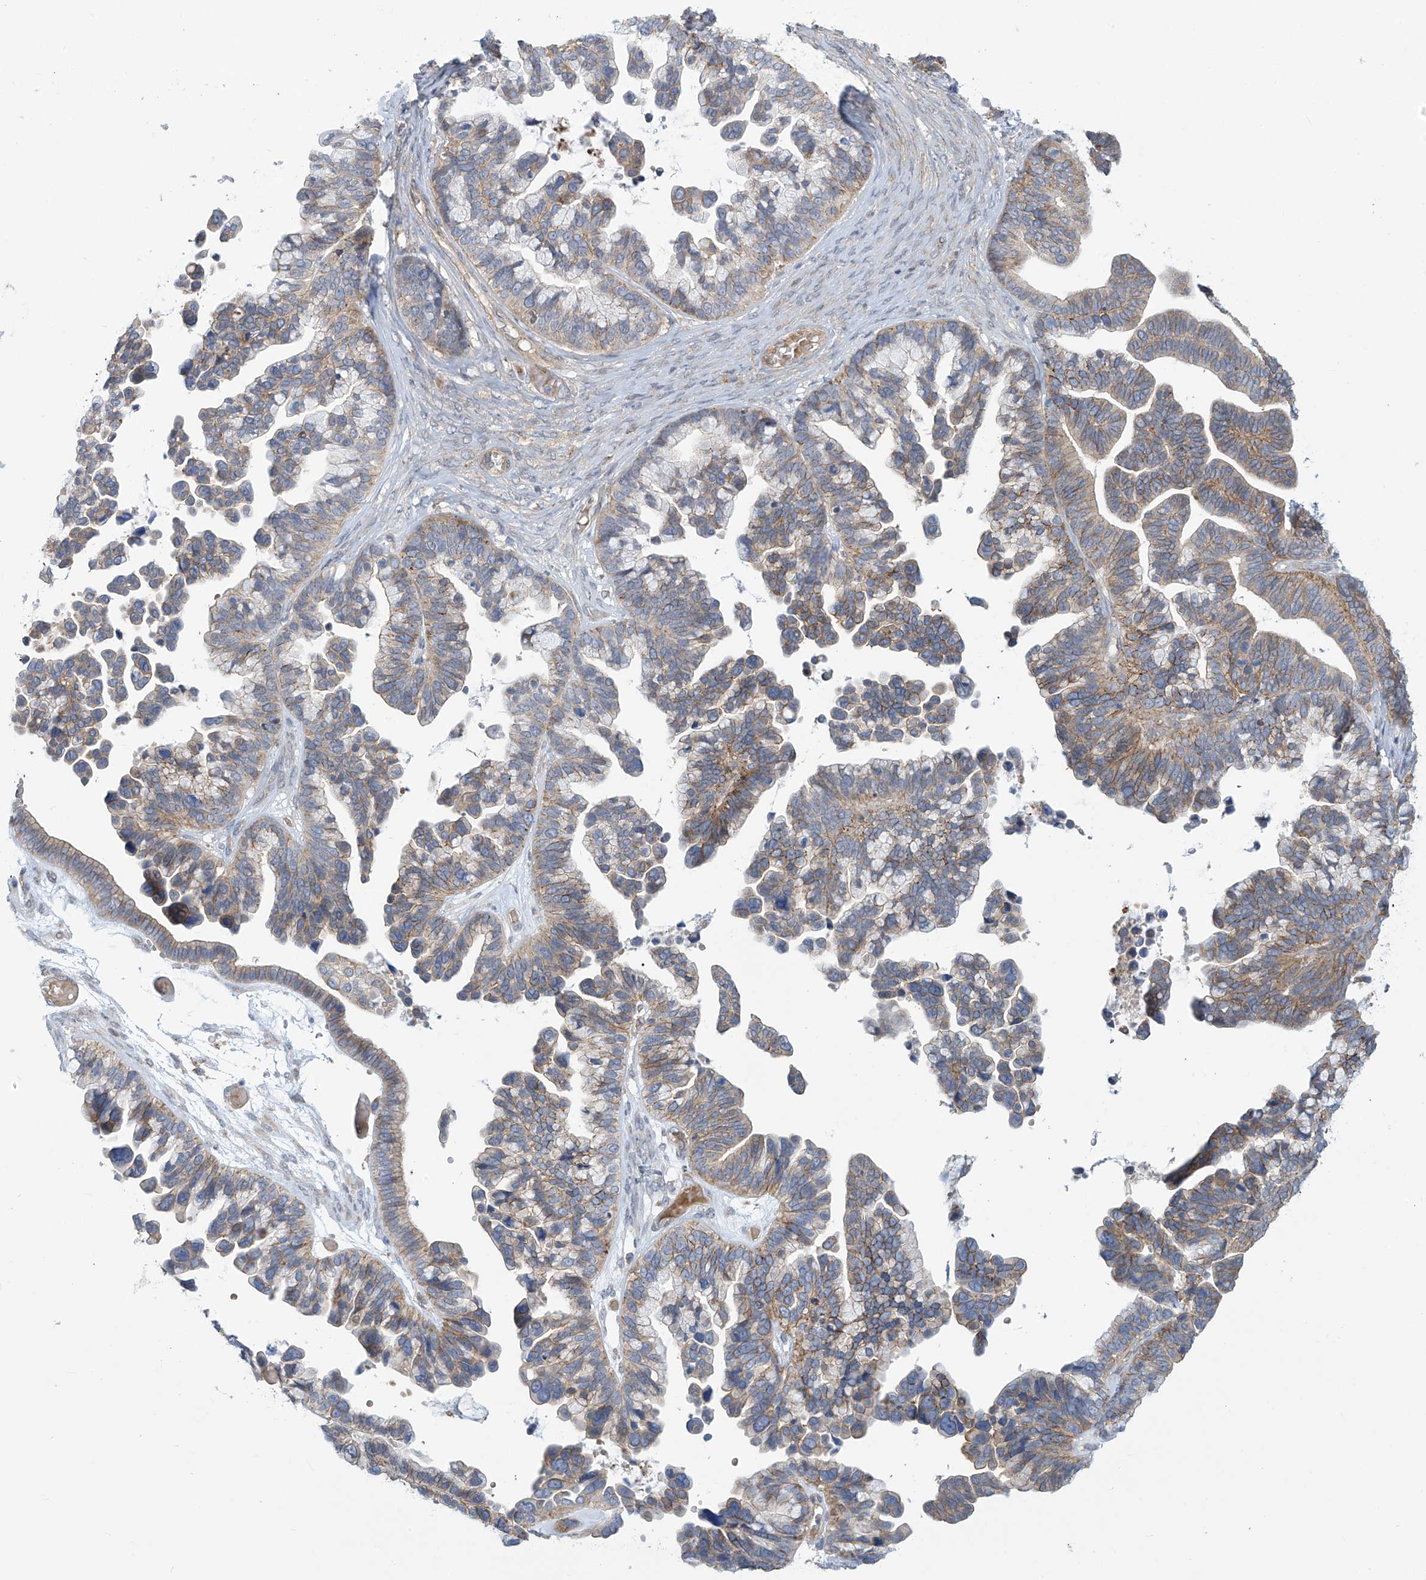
{"staining": {"intensity": "weak", "quantity": ">75%", "location": "cytoplasmic/membranous"}, "tissue": "ovarian cancer", "cell_type": "Tumor cells", "image_type": "cancer", "snomed": [{"axis": "morphology", "description": "Cystadenocarcinoma, serous, NOS"}, {"axis": "topography", "description": "Ovary"}], "caption": "Immunohistochemistry staining of ovarian cancer (serous cystadenocarcinoma), which reveals low levels of weak cytoplasmic/membranous staining in about >75% of tumor cells indicating weak cytoplasmic/membranous protein staining. The staining was performed using DAB (3,3'-diaminobenzidine) (brown) for protein detection and nuclei were counterstained in hematoxylin (blue).", "gene": "ADAT2", "patient": {"sex": "female", "age": 56}}